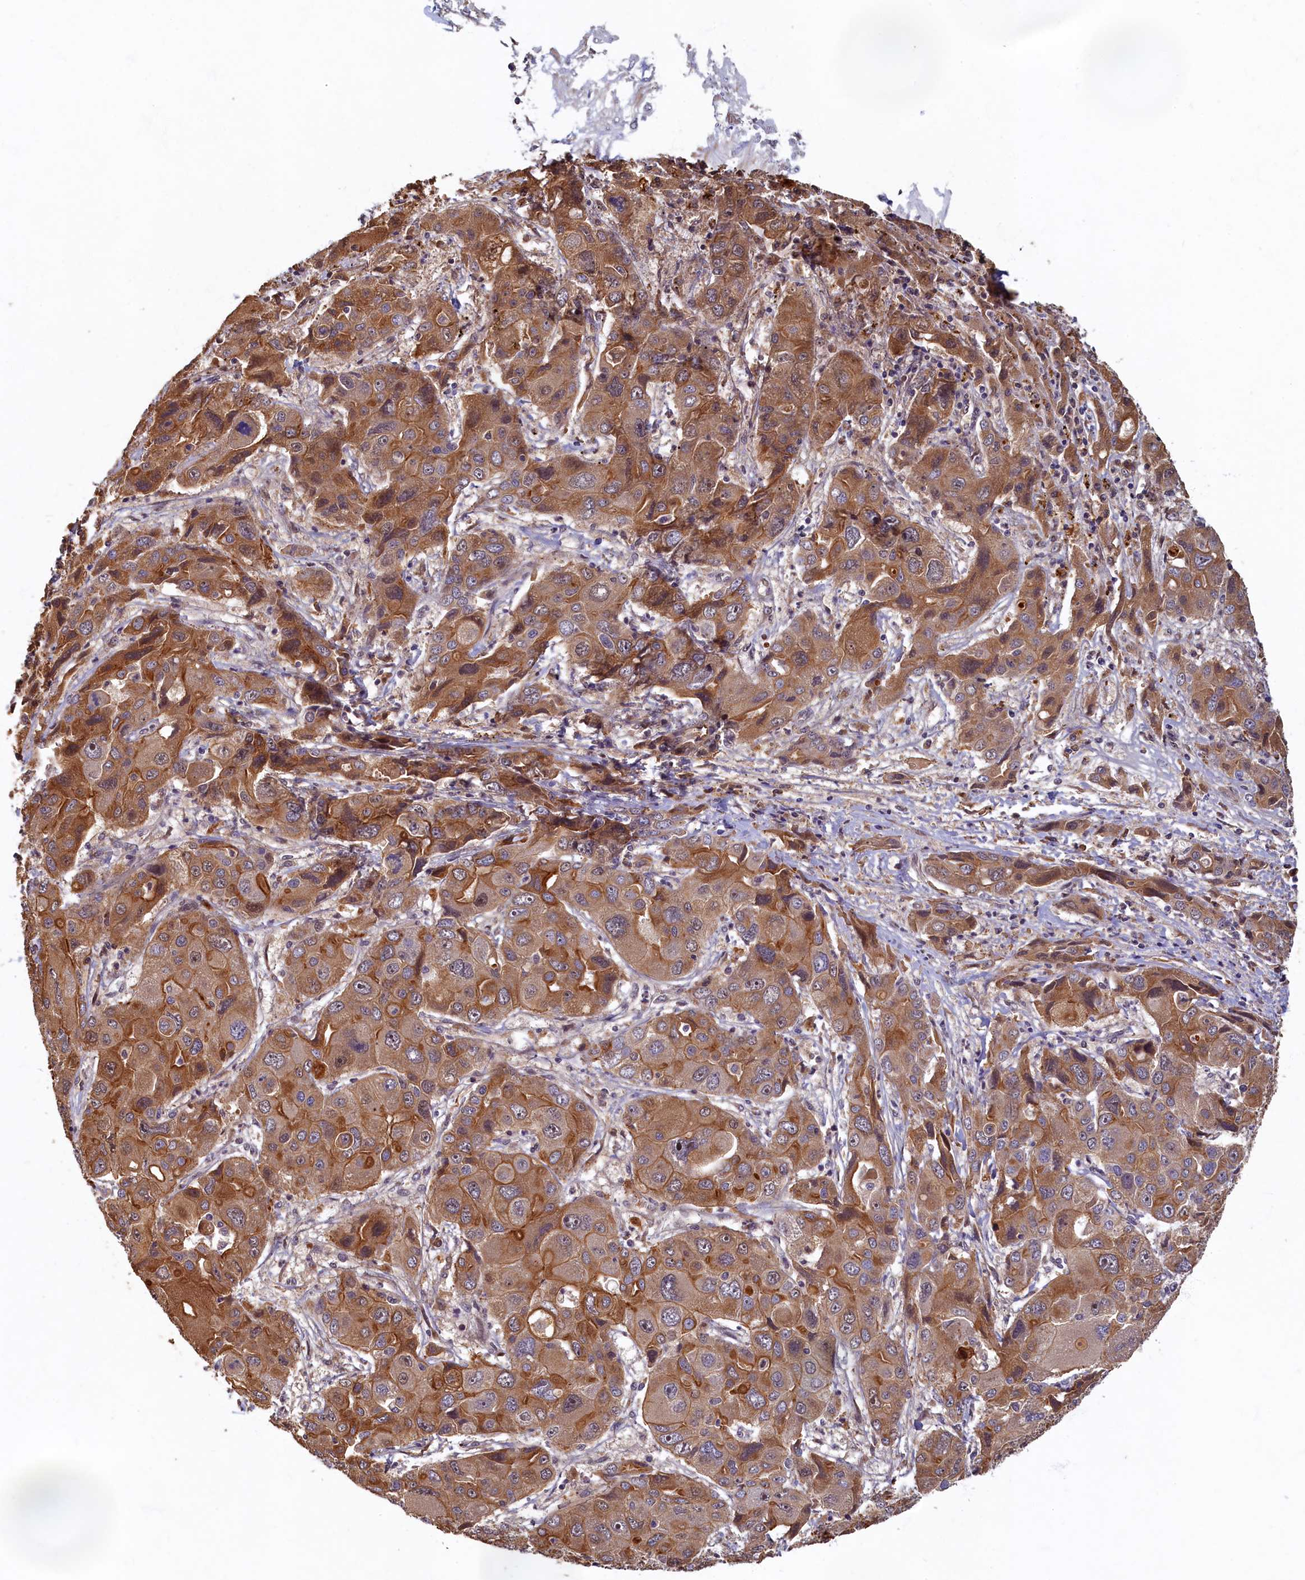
{"staining": {"intensity": "moderate", "quantity": ">75%", "location": "cytoplasmic/membranous"}, "tissue": "liver cancer", "cell_type": "Tumor cells", "image_type": "cancer", "snomed": [{"axis": "morphology", "description": "Cholangiocarcinoma"}, {"axis": "topography", "description": "Liver"}], "caption": "Liver cholangiocarcinoma was stained to show a protein in brown. There is medium levels of moderate cytoplasmic/membranous staining in approximately >75% of tumor cells. (Stains: DAB (3,3'-diaminobenzidine) in brown, nuclei in blue, Microscopy: brightfield microscopy at high magnification).", "gene": "LCMT2", "patient": {"sex": "male", "age": 67}}